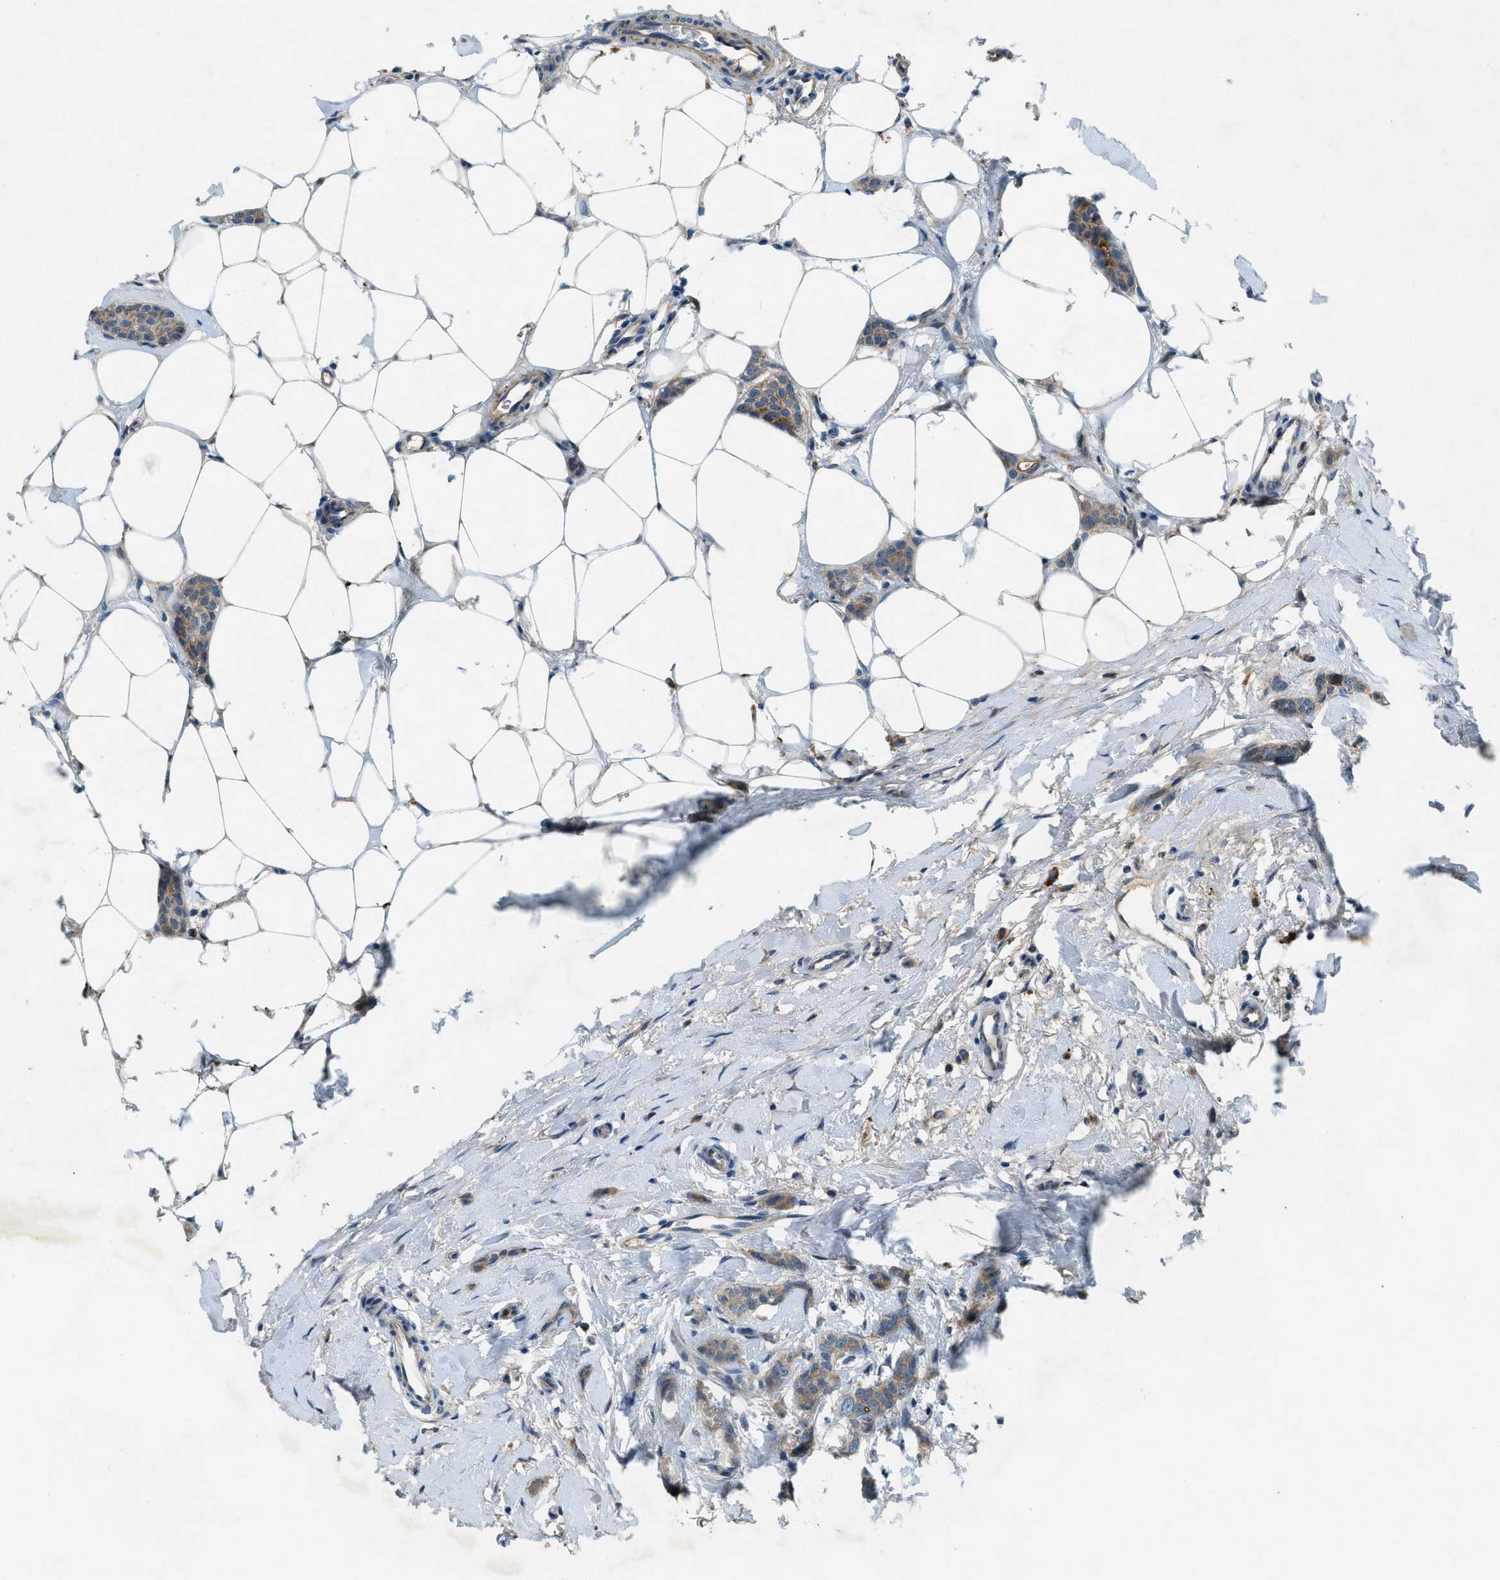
{"staining": {"intensity": "moderate", "quantity": "25%-75%", "location": "cytoplasmic/membranous"}, "tissue": "breast cancer", "cell_type": "Tumor cells", "image_type": "cancer", "snomed": [{"axis": "morphology", "description": "Lobular carcinoma"}, {"axis": "topography", "description": "Skin"}, {"axis": "topography", "description": "Breast"}], "caption": "Moderate cytoplasmic/membranous positivity for a protein is present in approximately 25%-75% of tumor cells of breast cancer (lobular carcinoma) using IHC.", "gene": "SNX14", "patient": {"sex": "female", "age": 46}}